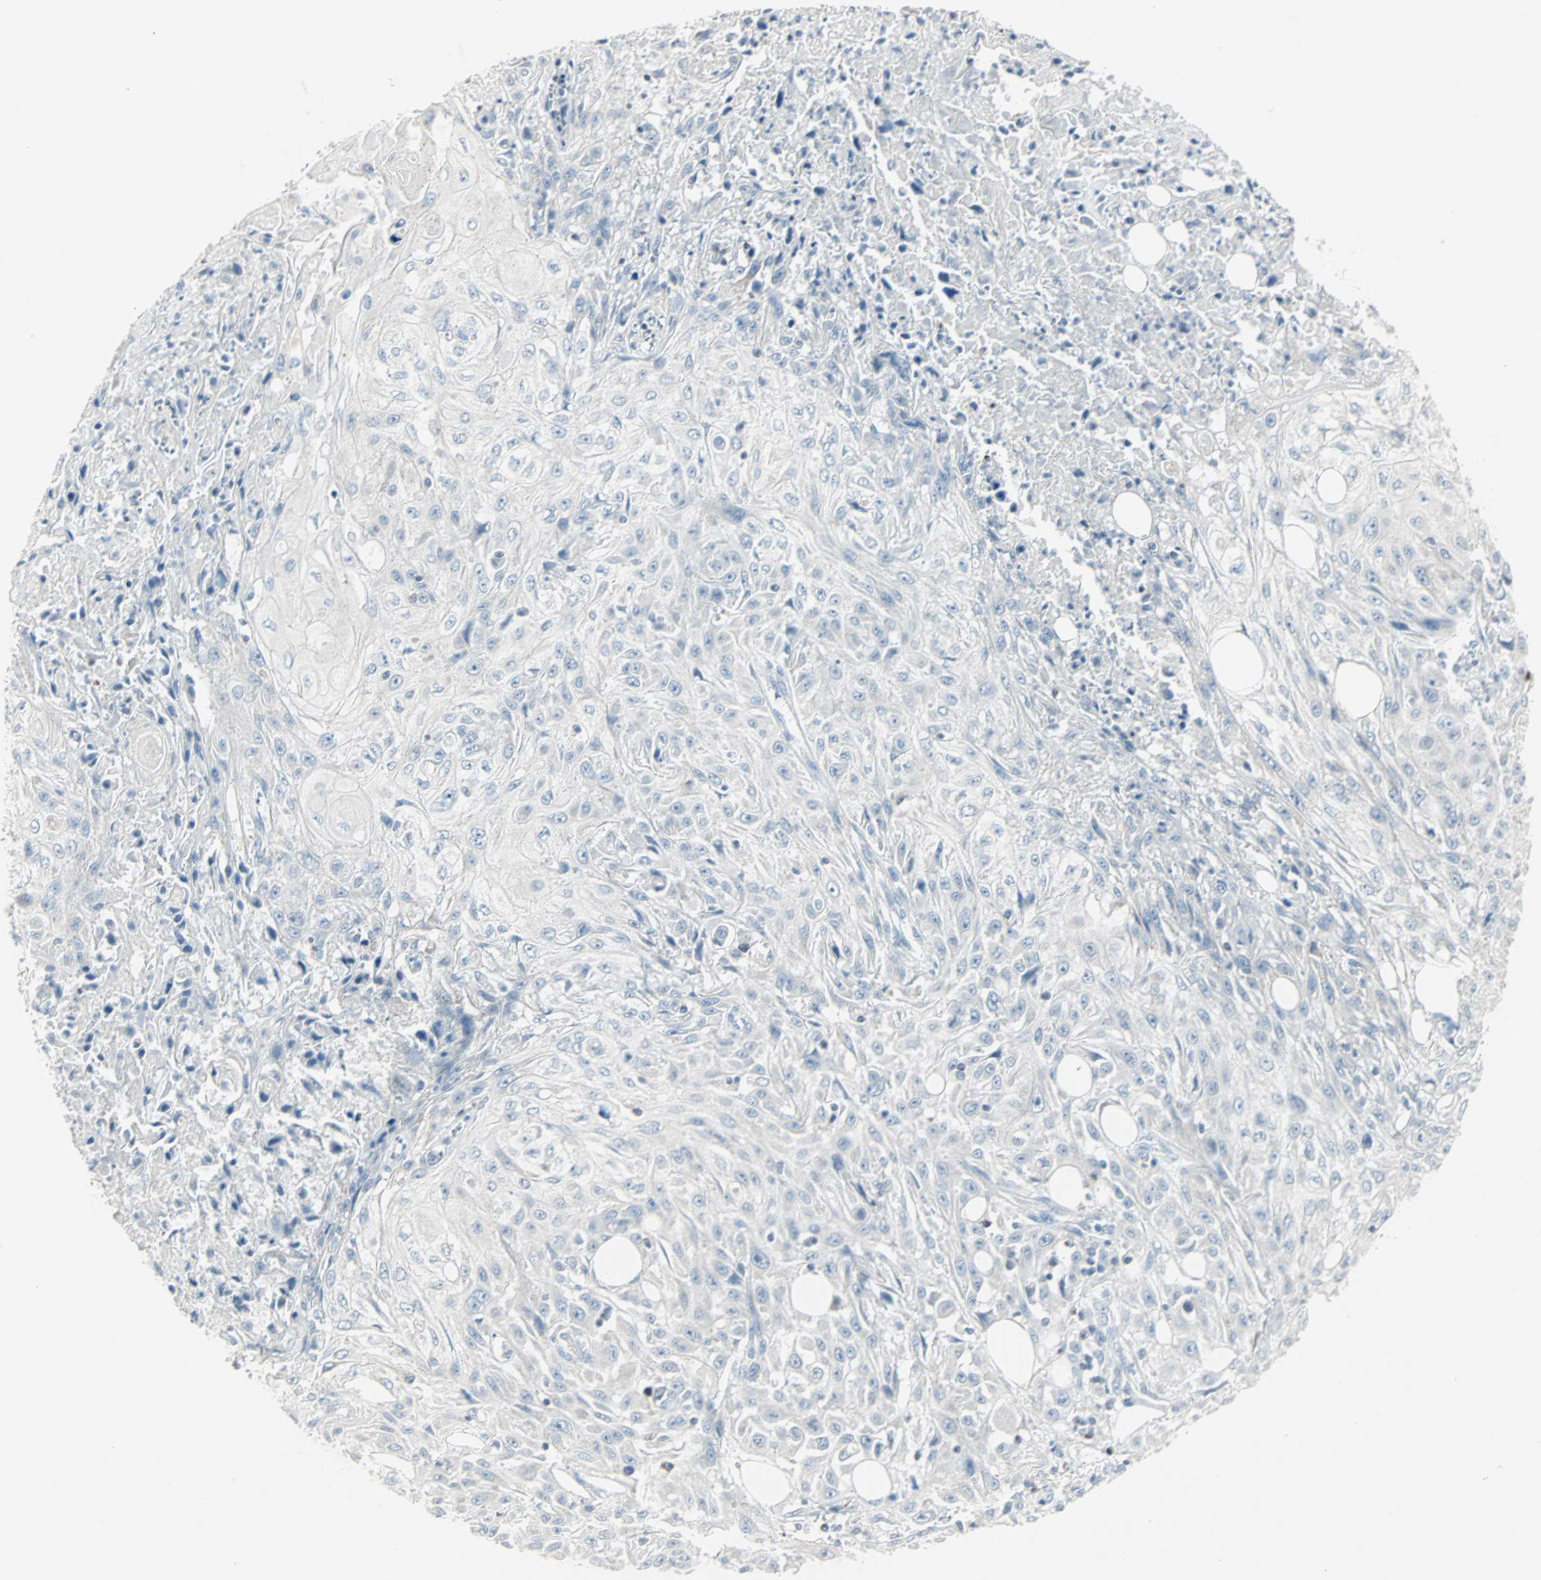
{"staining": {"intensity": "negative", "quantity": "none", "location": "none"}, "tissue": "skin cancer", "cell_type": "Tumor cells", "image_type": "cancer", "snomed": [{"axis": "morphology", "description": "Squamous cell carcinoma, NOS"}, {"axis": "morphology", "description": "Squamous cell carcinoma, metastatic, NOS"}, {"axis": "topography", "description": "Skin"}, {"axis": "topography", "description": "Lymph node"}], "caption": "This photomicrograph is of skin metastatic squamous cell carcinoma stained with immunohistochemistry to label a protein in brown with the nuclei are counter-stained blue. There is no staining in tumor cells.", "gene": "IDH2", "patient": {"sex": "male", "age": 75}}